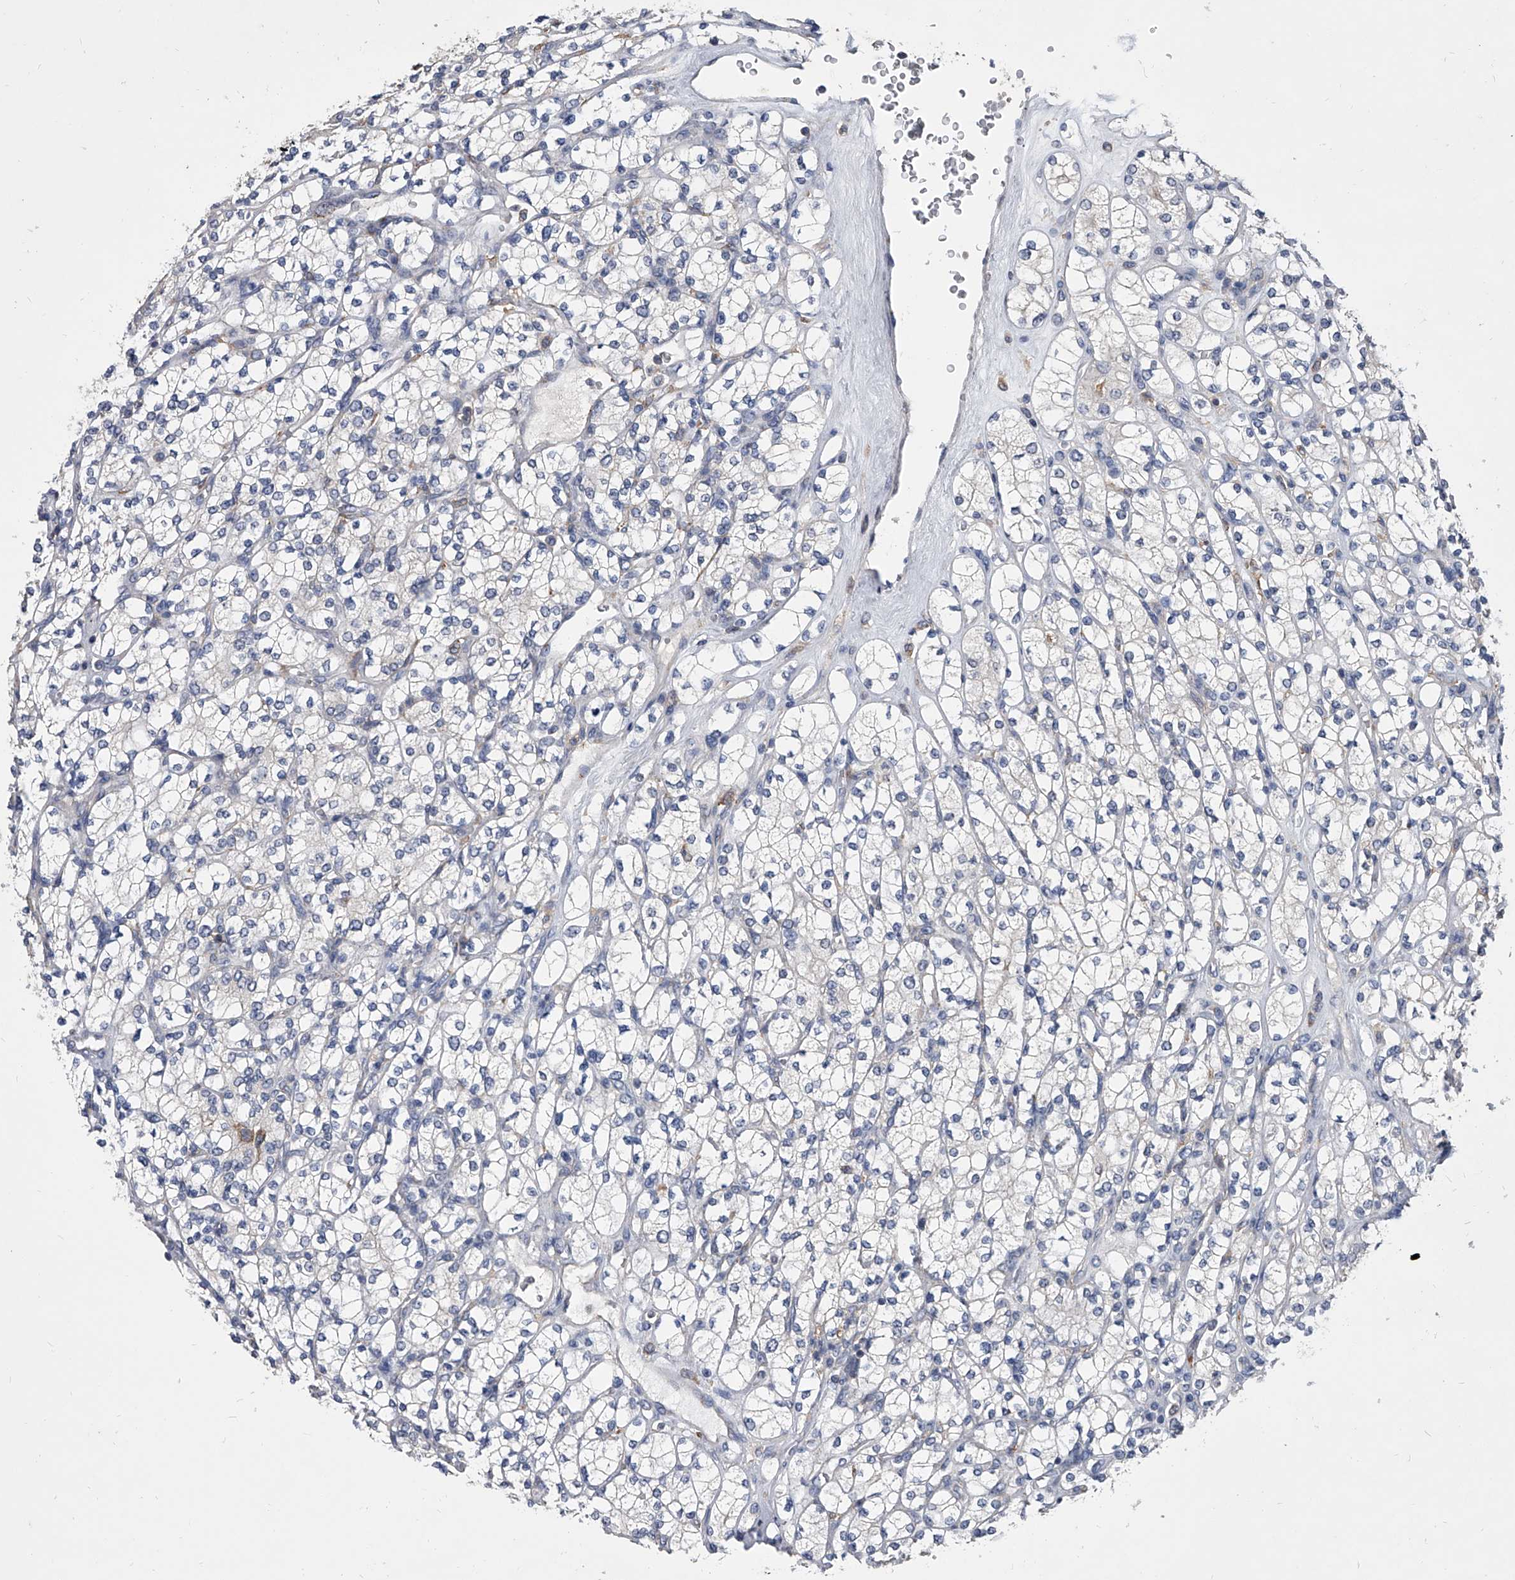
{"staining": {"intensity": "negative", "quantity": "none", "location": "none"}, "tissue": "renal cancer", "cell_type": "Tumor cells", "image_type": "cancer", "snomed": [{"axis": "morphology", "description": "Adenocarcinoma, NOS"}, {"axis": "topography", "description": "Kidney"}], "caption": "Renal cancer (adenocarcinoma) was stained to show a protein in brown. There is no significant staining in tumor cells.", "gene": "MAP4K3", "patient": {"sex": "male", "age": 77}}